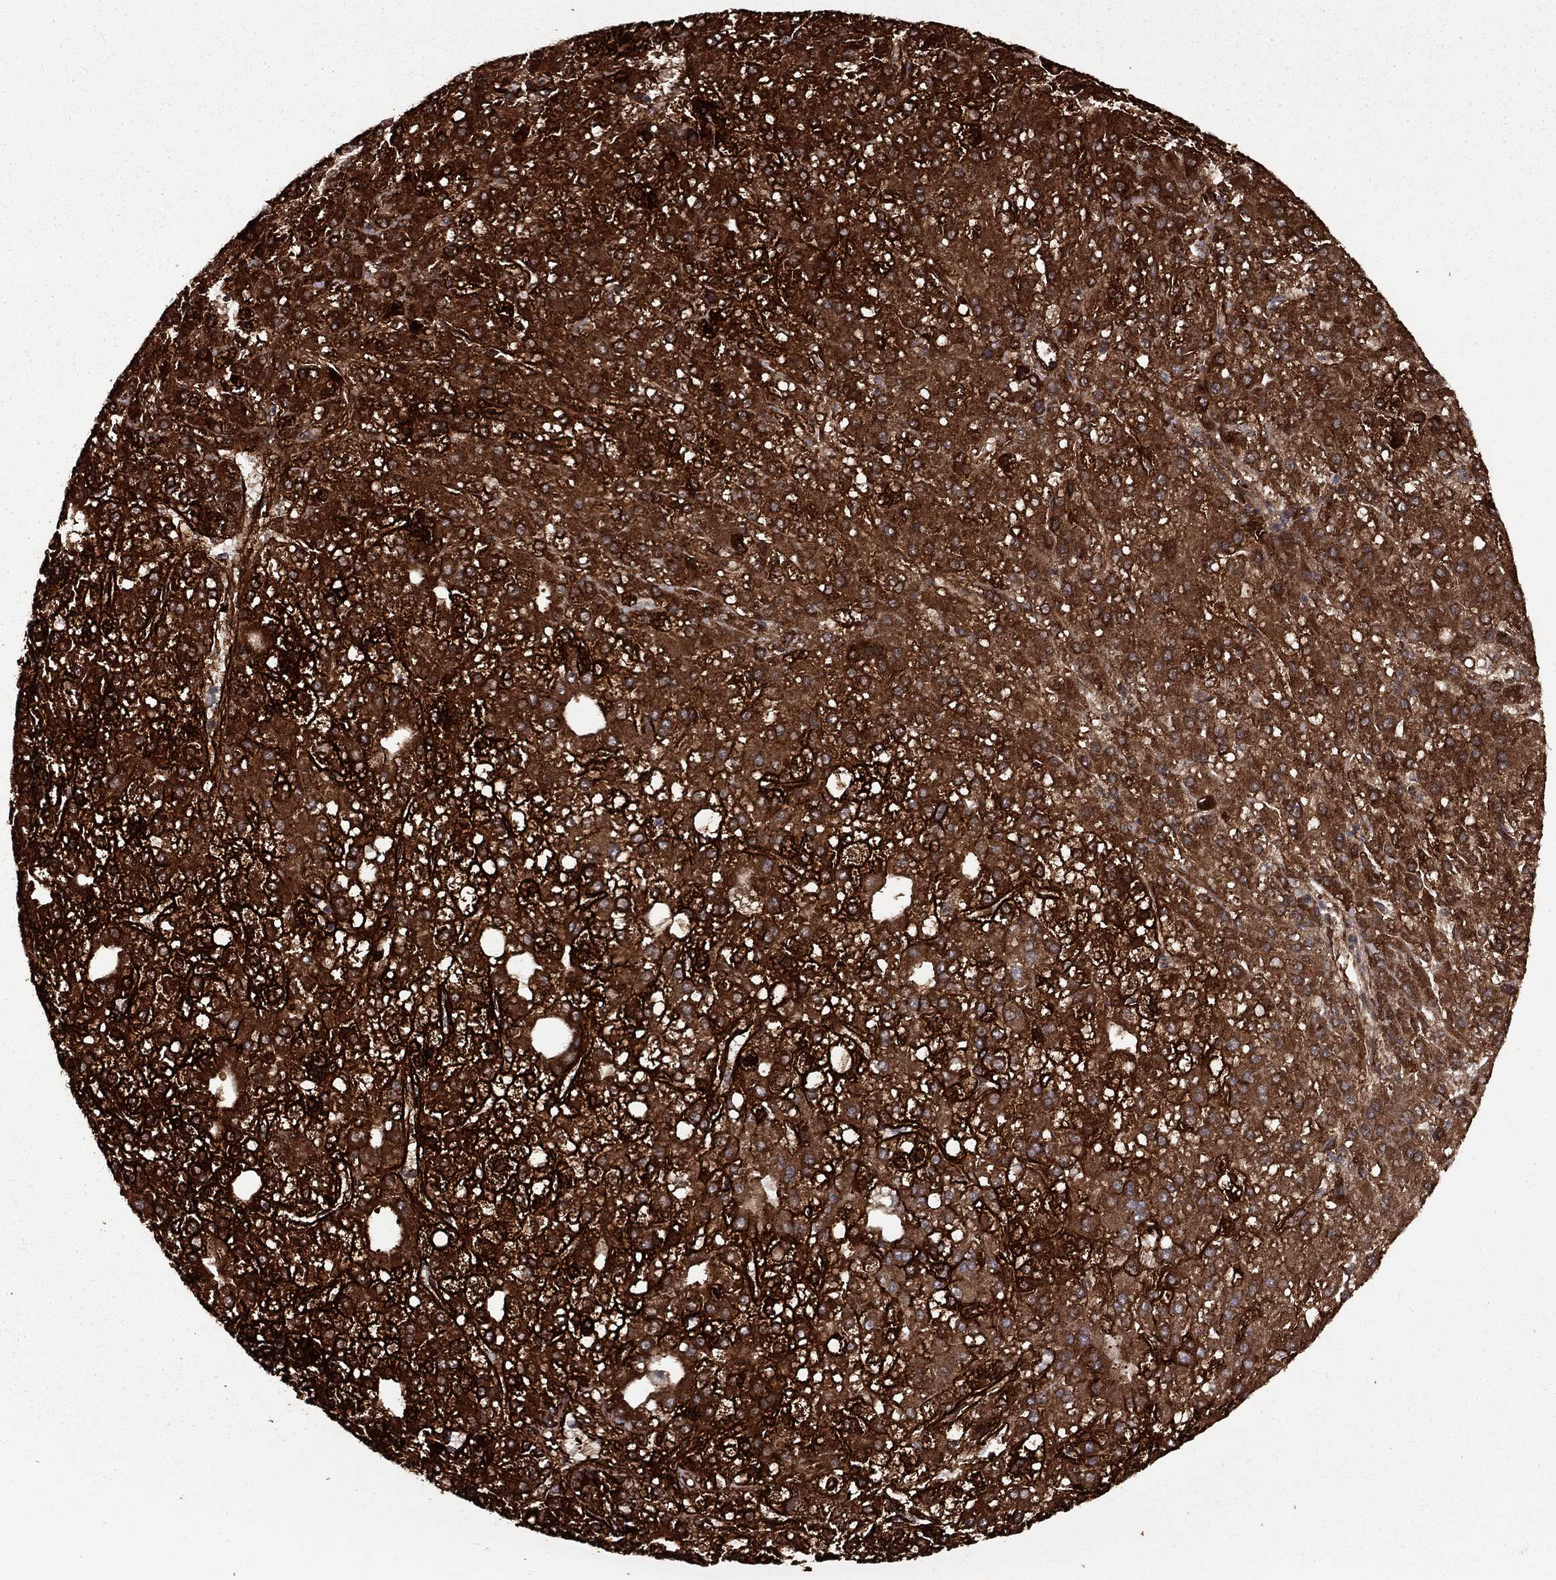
{"staining": {"intensity": "strong", "quantity": ">75%", "location": "cytoplasmic/membranous"}, "tissue": "liver cancer", "cell_type": "Tumor cells", "image_type": "cancer", "snomed": [{"axis": "morphology", "description": "Carcinoma, Hepatocellular, NOS"}, {"axis": "topography", "description": "Liver"}], "caption": "An image of human liver cancer (hepatocellular carcinoma) stained for a protein exhibits strong cytoplasmic/membranous brown staining in tumor cells.", "gene": "COL18A1", "patient": {"sex": "male", "age": 67}}